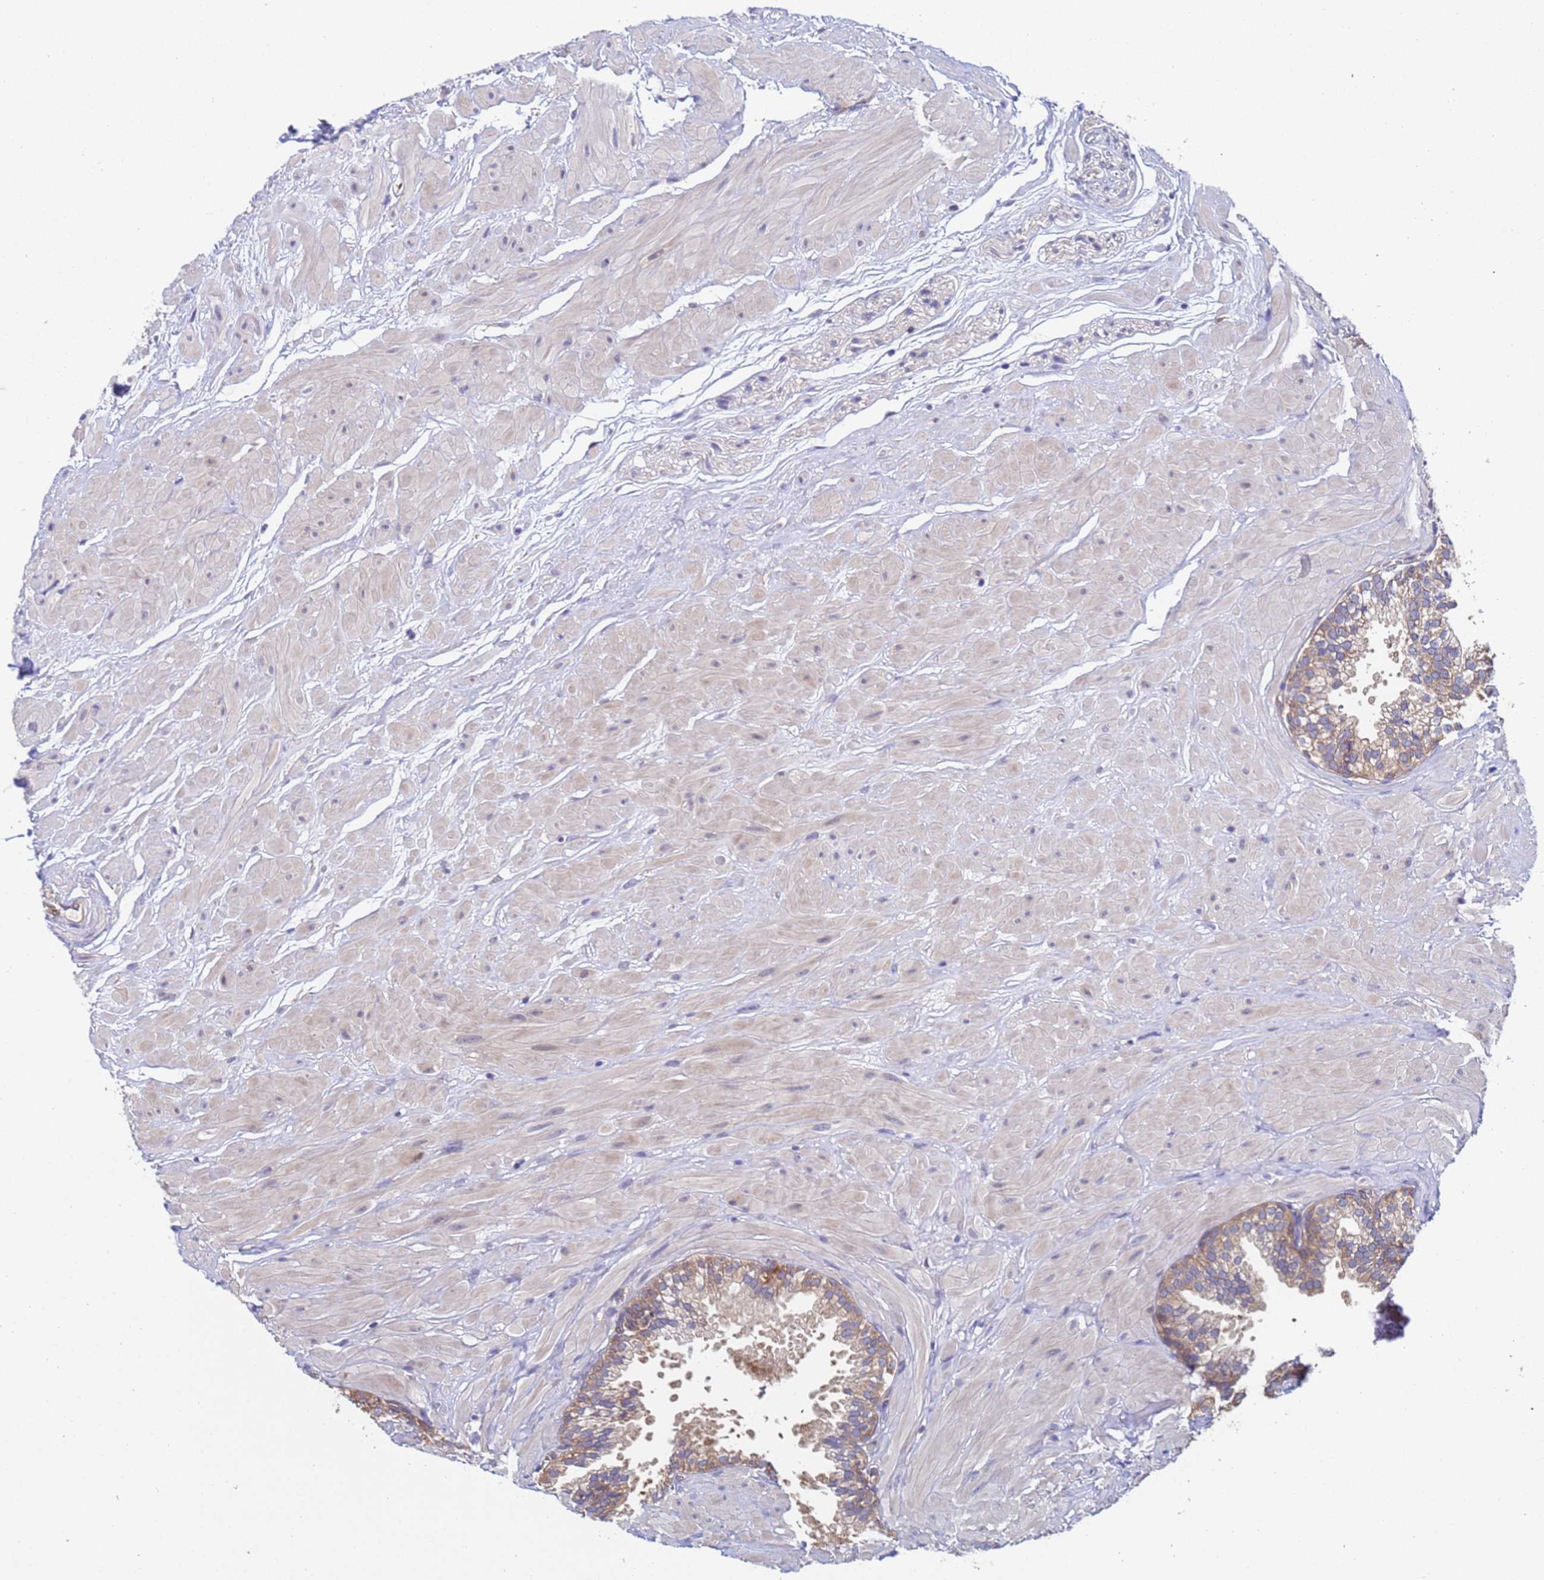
{"staining": {"intensity": "weak", "quantity": ">75%", "location": "cytoplasmic/membranous"}, "tissue": "prostate", "cell_type": "Glandular cells", "image_type": "normal", "snomed": [{"axis": "morphology", "description": "Normal tissue, NOS"}, {"axis": "topography", "description": "Prostate"}, {"axis": "topography", "description": "Peripheral nerve tissue"}], "caption": "Immunohistochemical staining of normal human prostate shows weak cytoplasmic/membranous protein expression in about >75% of glandular cells. (DAB = brown stain, brightfield microscopy at high magnification).", "gene": "FAM25A", "patient": {"sex": "male", "age": 55}}